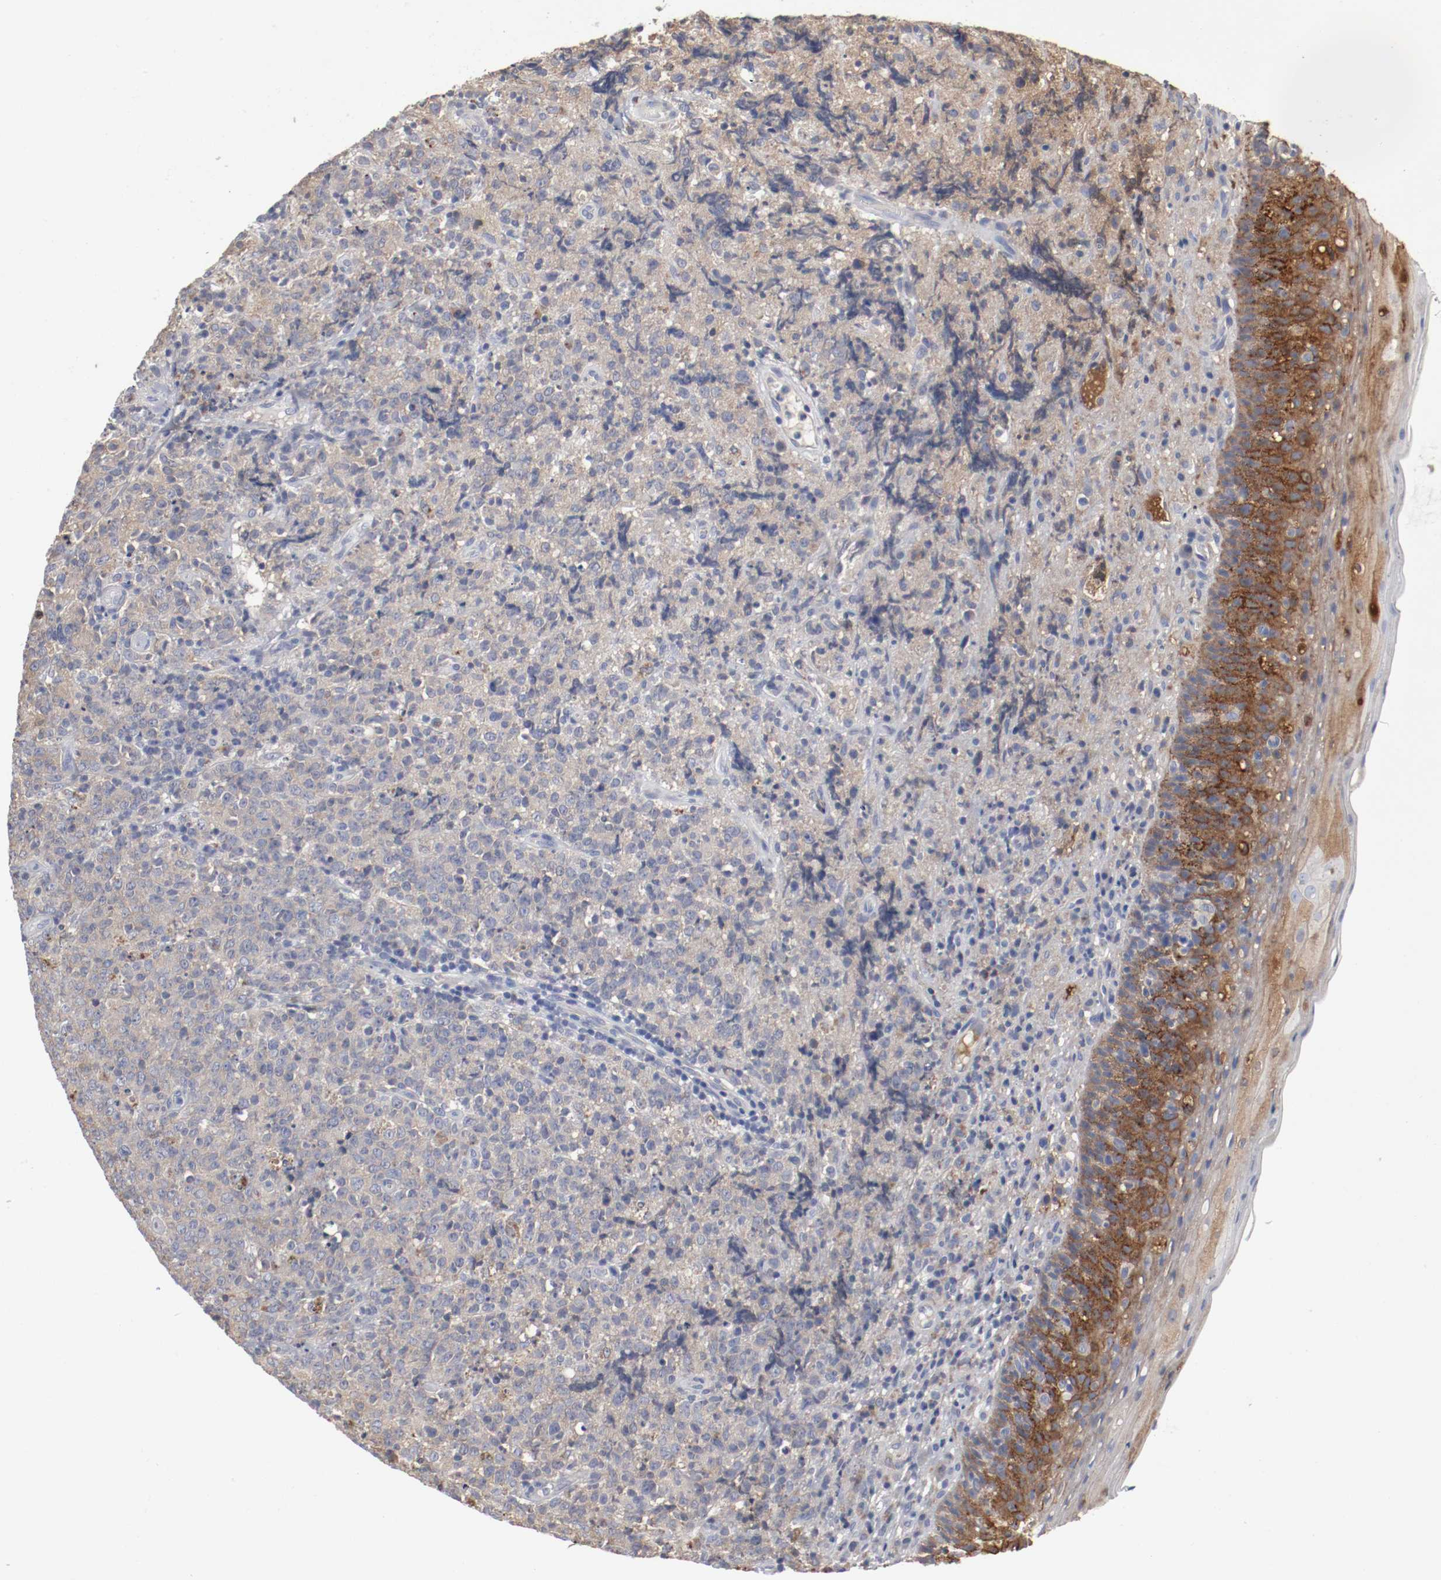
{"staining": {"intensity": "weak", "quantity": ">75%", "location": "cytoplasmic/membranous"}, "tissue": "lymphoma", "cell_type": "Tumor cells", "image_type": "cancer", "snomed": [{"axis": "morphology", "description": "Malignant lymphoma, non-Hodgkin's type, High grade"}, {"axis": "topography", "description": "Tonsil"}], "caption": "A brown stain highlights weak cytoplasmic/membranous expression of a protein in malignant lymphoma, non-Hodgkin's type (high-grade) tumor cells.", "gene": "FGFBP1", "patient": {"sex": "female", "age": 36}}